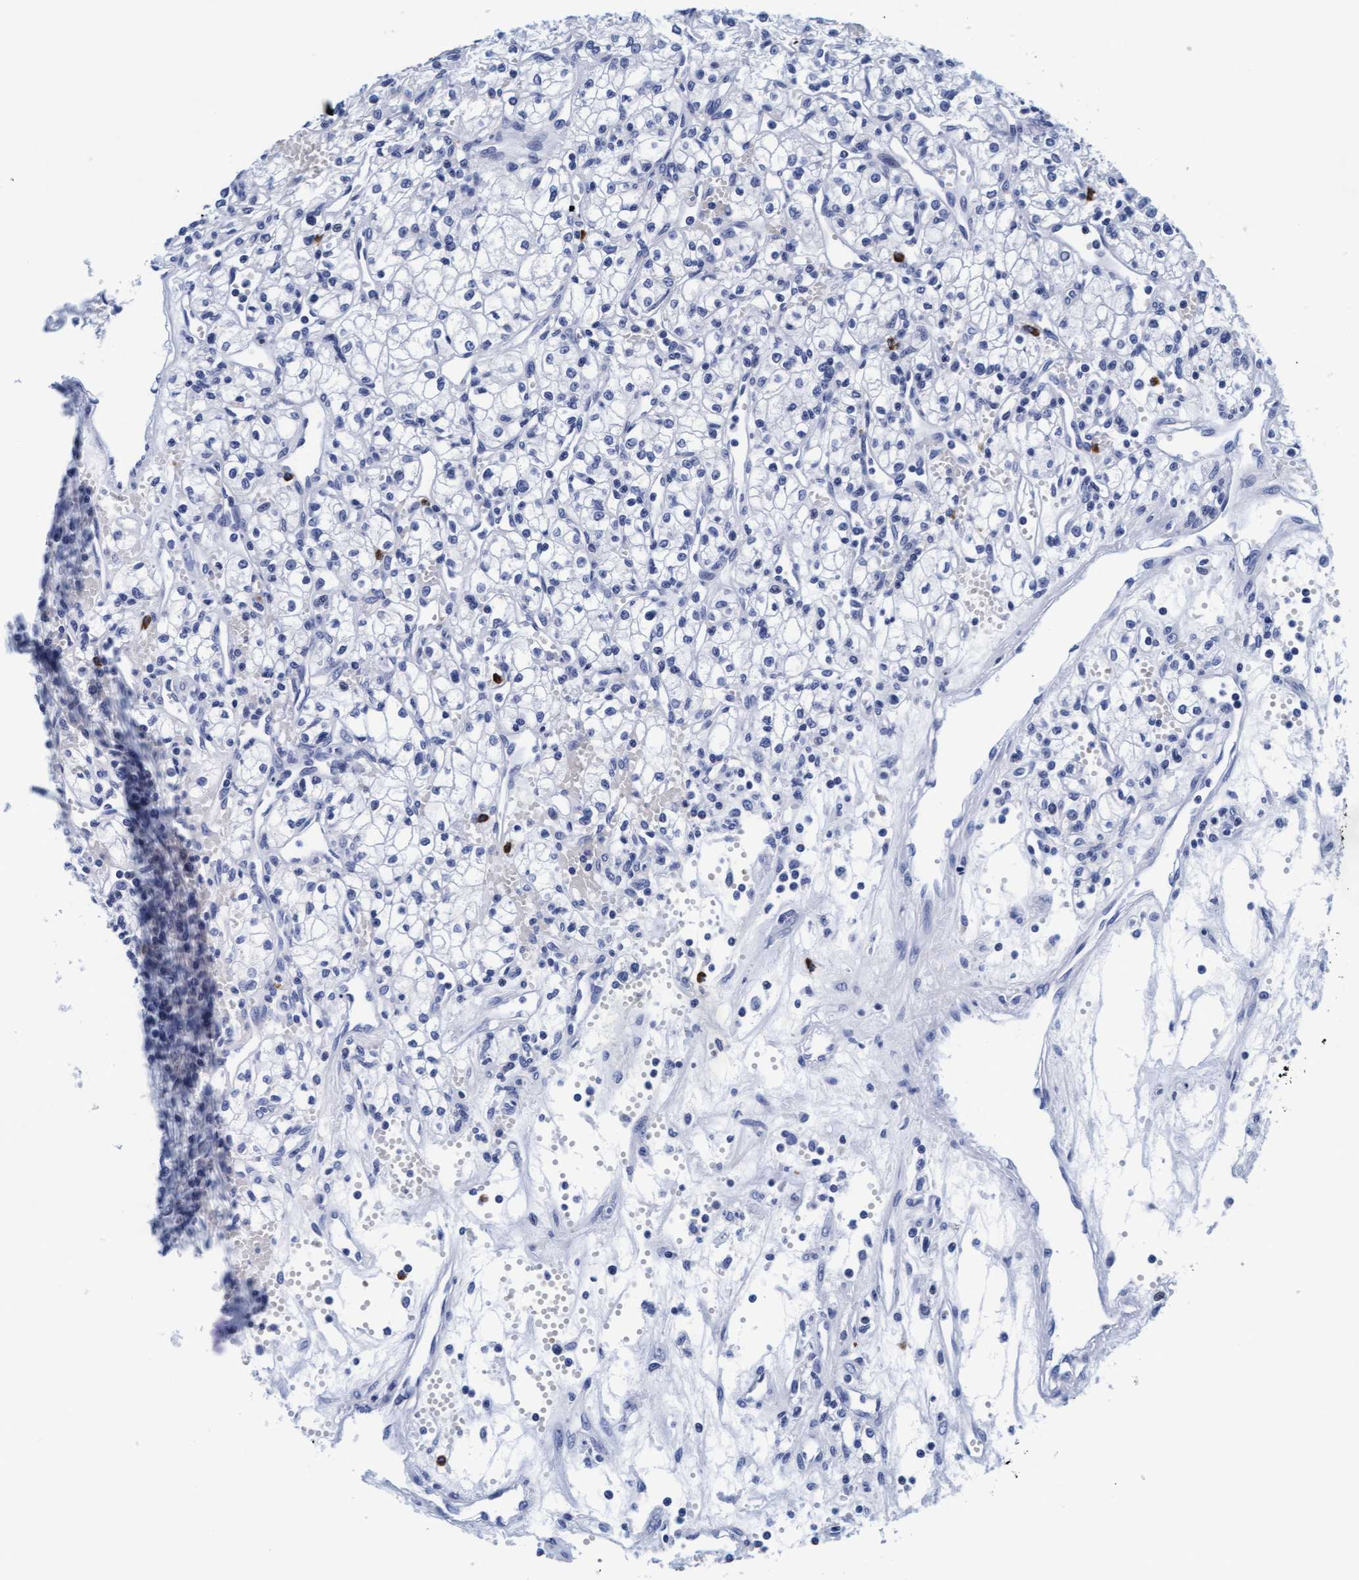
{"staining": {"intensity": "negative", "quantity": "none", "location": "none"}, "tissue": "renal cancer", "cell_type": "Tumor cells", "image_type": "cancer", "snomed": [{"axis": "morphology", "description": "Adenocarcinoma, NOS"}, {"axis": "topography", "description": "Kidney"}], "caption": "DAB immunohistochemical staining of human renal adenocarcinoma exhibits no significant staining in tumor cells.", "gene": "ARSG", "patient": {"sex": "male", "age": 59}}